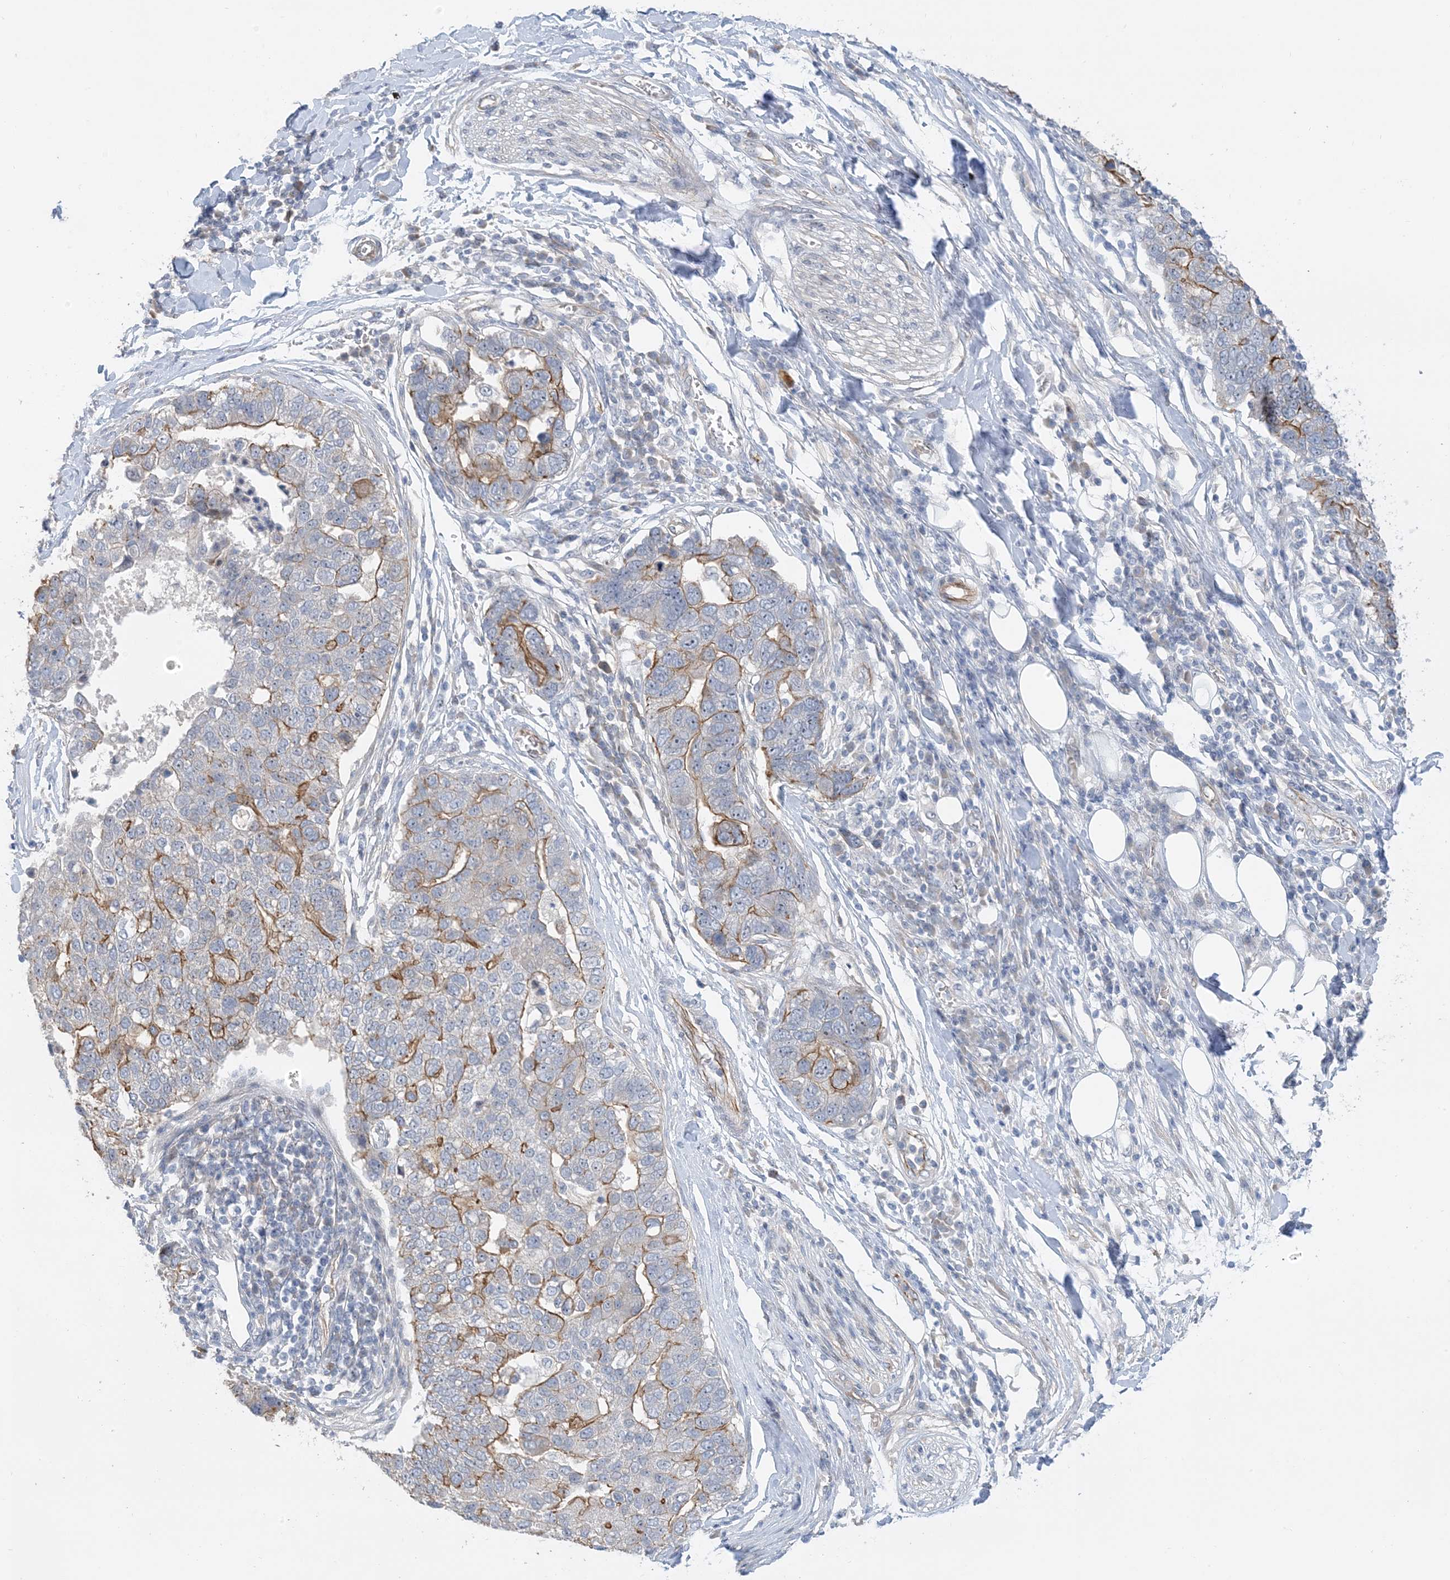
{"staining": {"intensity": "moderate", "quantity": "25%-75%", "location": "cytoplasmic/membranous"}, "tissue": "pancreatic cancer", "cell_type": "Tumor cells", "image_type": "cancer", "snomed": [{"axis": "morphology", "description": "Adenocarcinoma, NOS"}, {"axis": "topography", "description": "Pancreas"}], "caption": "The immunohistochemical stain shows moderate cytoplasmic/membranous positivity in tumor cells of pancreatic cancer tissue.", "gene": "IL36B", "patient": {"sex": "female", "age": 61}}